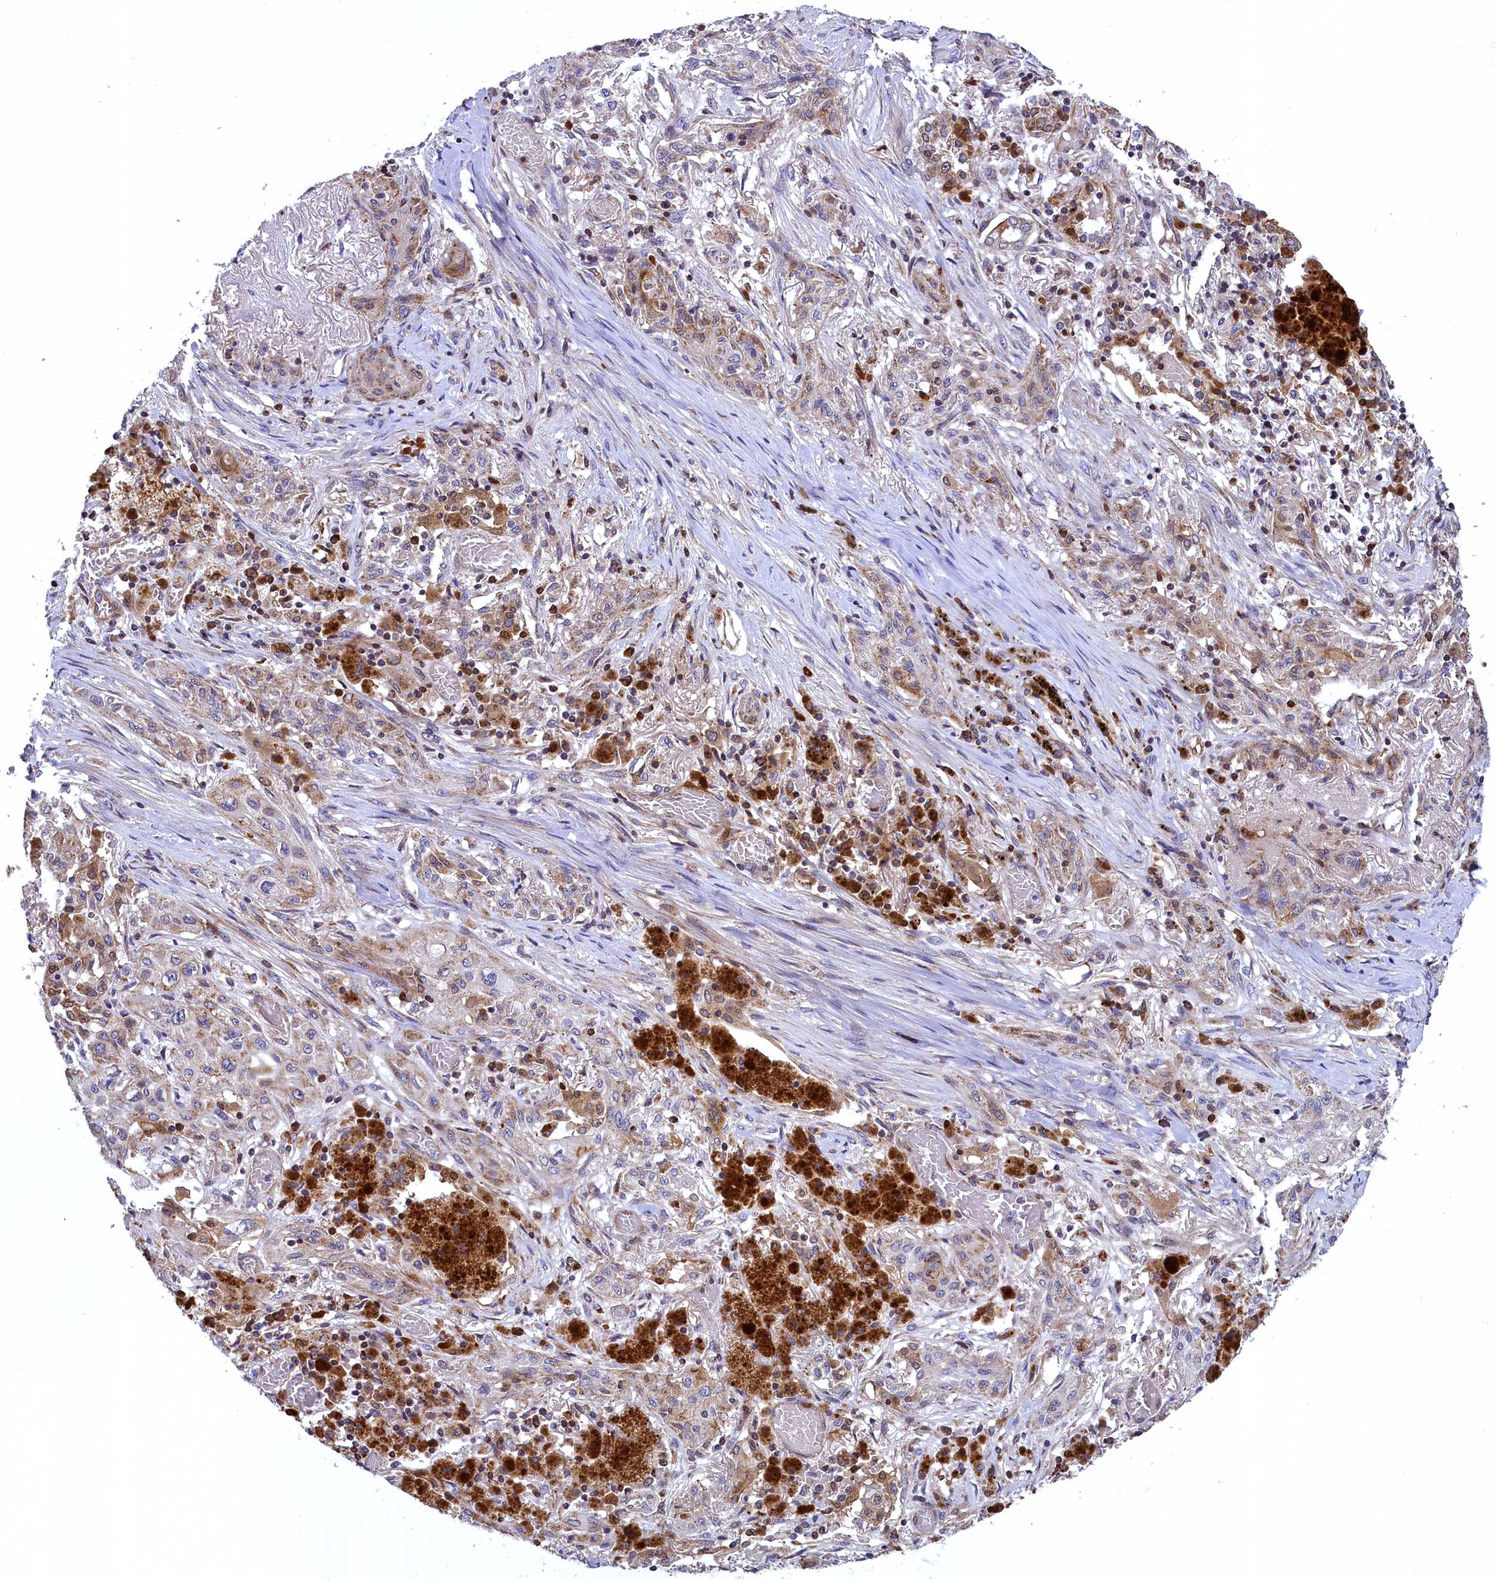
{"staining": {"intensity": "moderate", "quantity": "<25%", "location": "cytoplasmic/membranous"}, "tissue": "lung cancer", "cell_type": "Tumor cells", "image_type": "cancer", "snomed": [{"axis": "morphology", "description": "Squamous cell carcinoma, NOS"}, {"axis": "topography", "description": "Lung"}], "caption": "Lung squamous cell carcinoma stained with a protein marker exhibits moderate staining in tumor cells.", "gene": "COX17", "patient": {"sex": "female", "age": 47}}